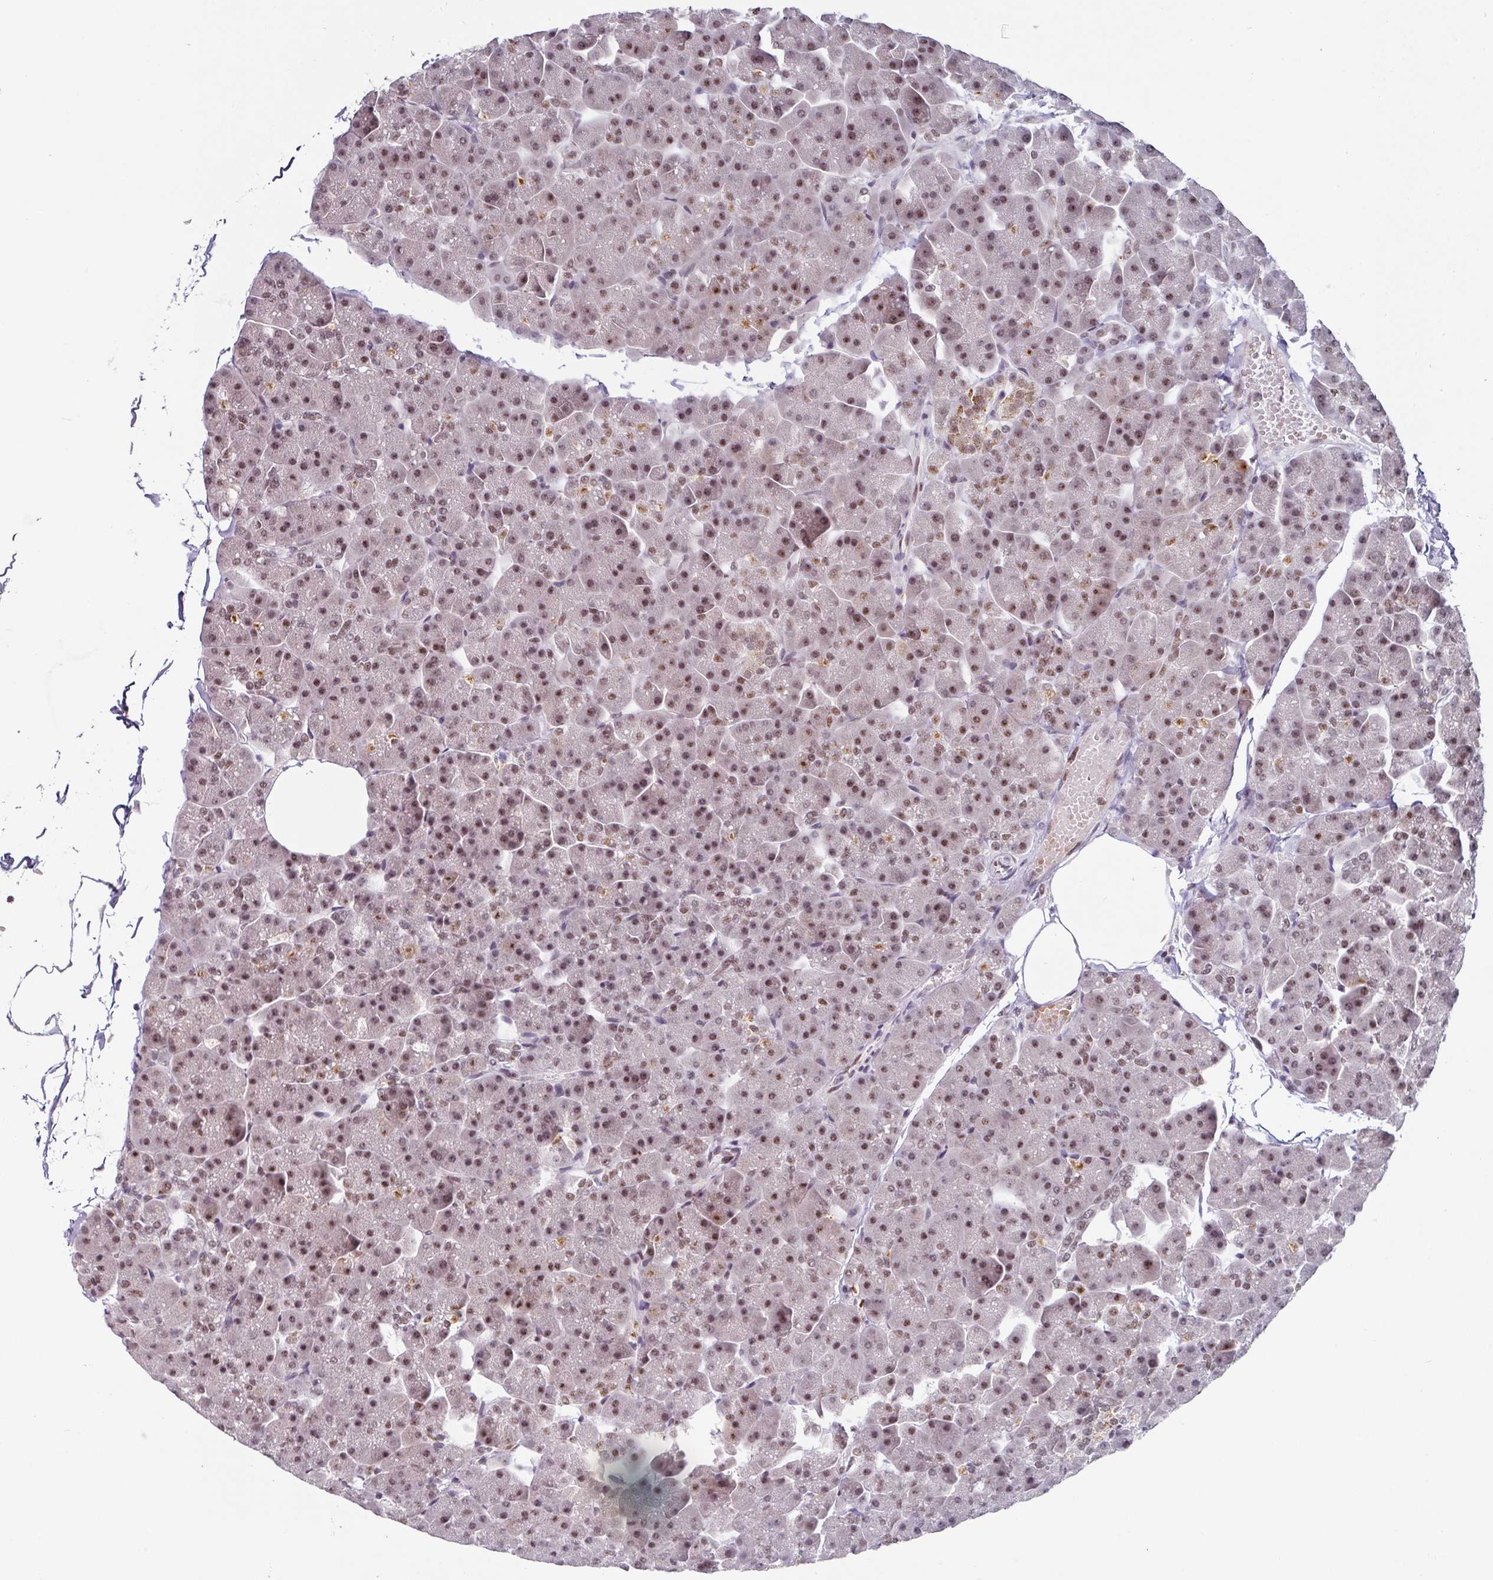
{"staining": {"intensity": "moderate", "quantity": ">75%", "location": "nuclear"}, "tissue": "pancreas", "cell_type": "Exocrine glandular cells", "image_type": "normal", "snomed": [{"axis": "morphology", "description": "Normal tissue, NOS"}, {"axis": "topography", "description": "Pancreas"}], "caption": "About >75% of exocrine glandular cells in benign human pancreas reveal moderate nuclear protein staining as visualized by brown immunohistochemical staining.", "gene": "ENSG00000283782", "patient": {"sex": "male", "age": 35}}